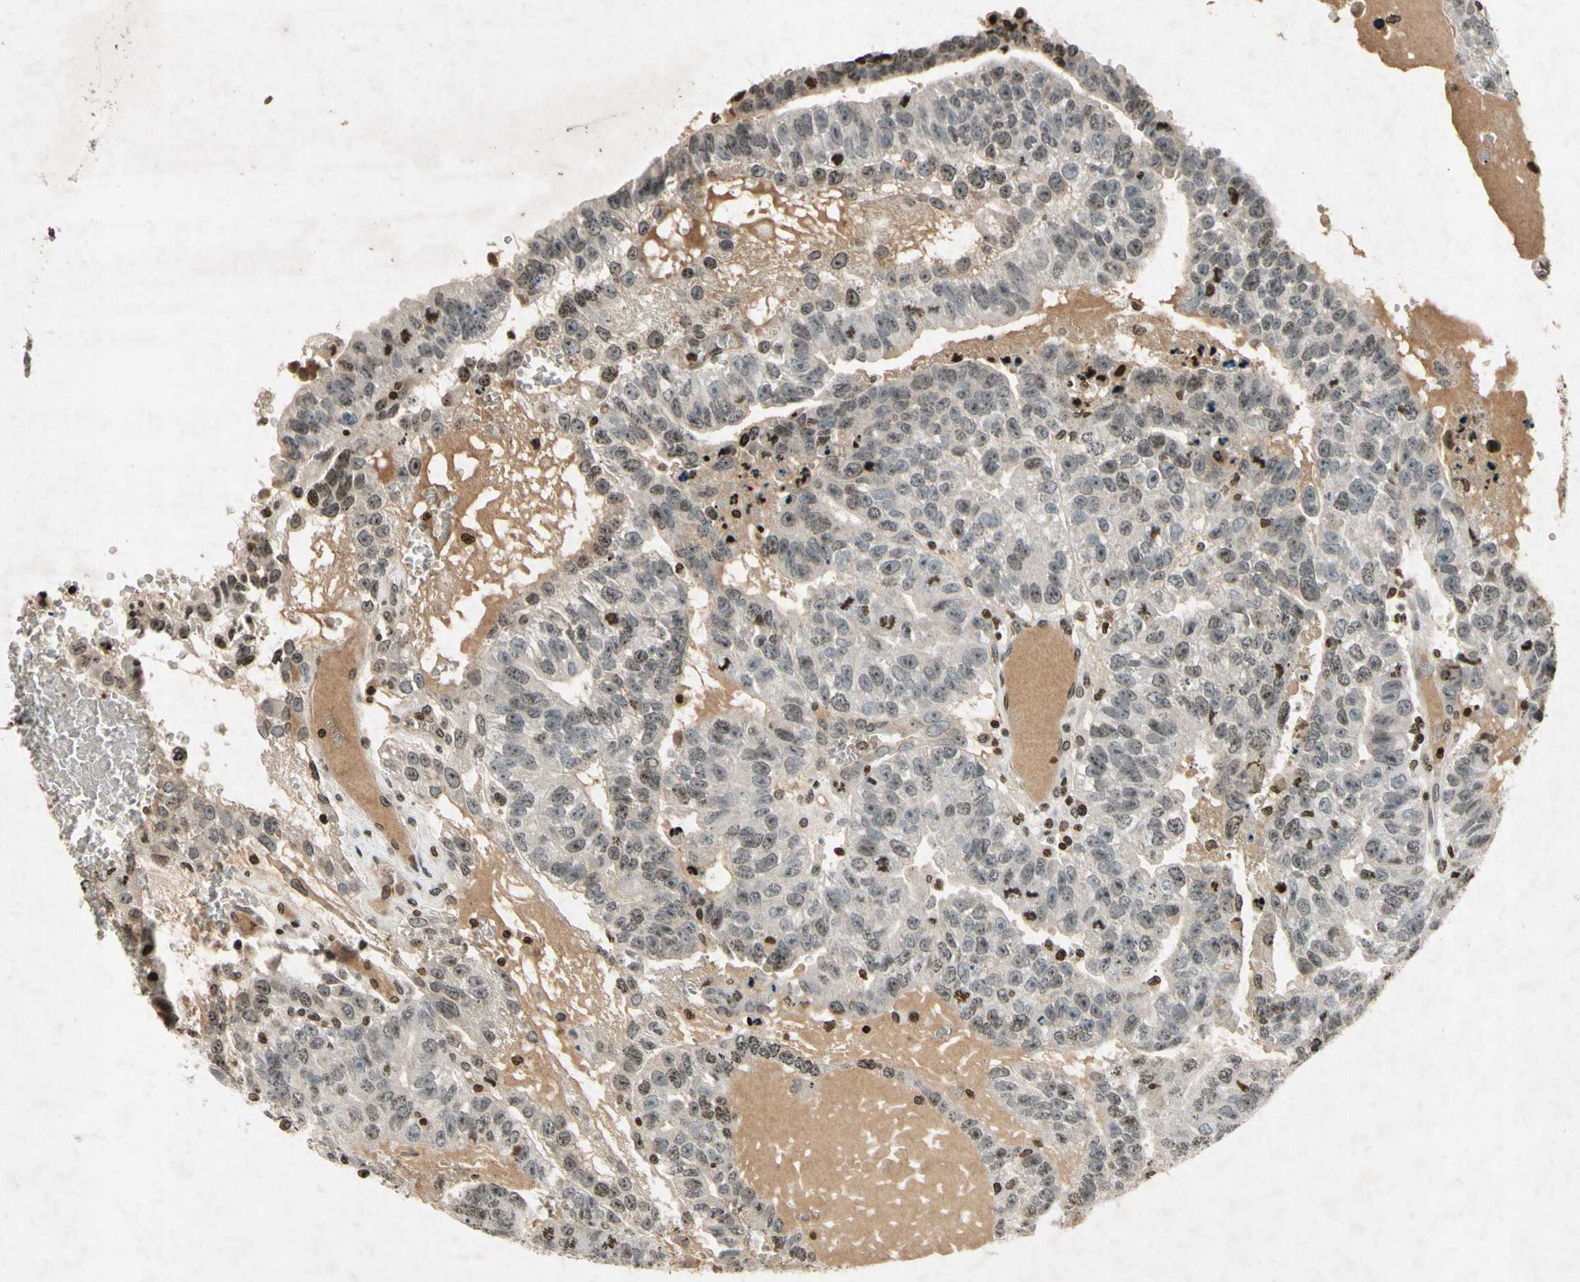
{"staining": {"intensity": "weak", "quantity": "25%-75%", "location": "nuclear"}, "tissue": "testis cancer", "cell_type": "Tumor cells", "image_type": "cancer", "snomed": [{"axis": "morphology", "description": "Seminoma, NOS"}, {"axis": "morphology", "description": "Carcinoma, Embryonal, NOS"}, {"axis": "topography", "description": "Testis"}], "caption": "Weak nuclear protein positivity is identified in approximately 25%-75% of tumor cells in testis embryonal carcinoma.", "gene": "HOXB3", "patient": {"sex": "male", "age": 52}}